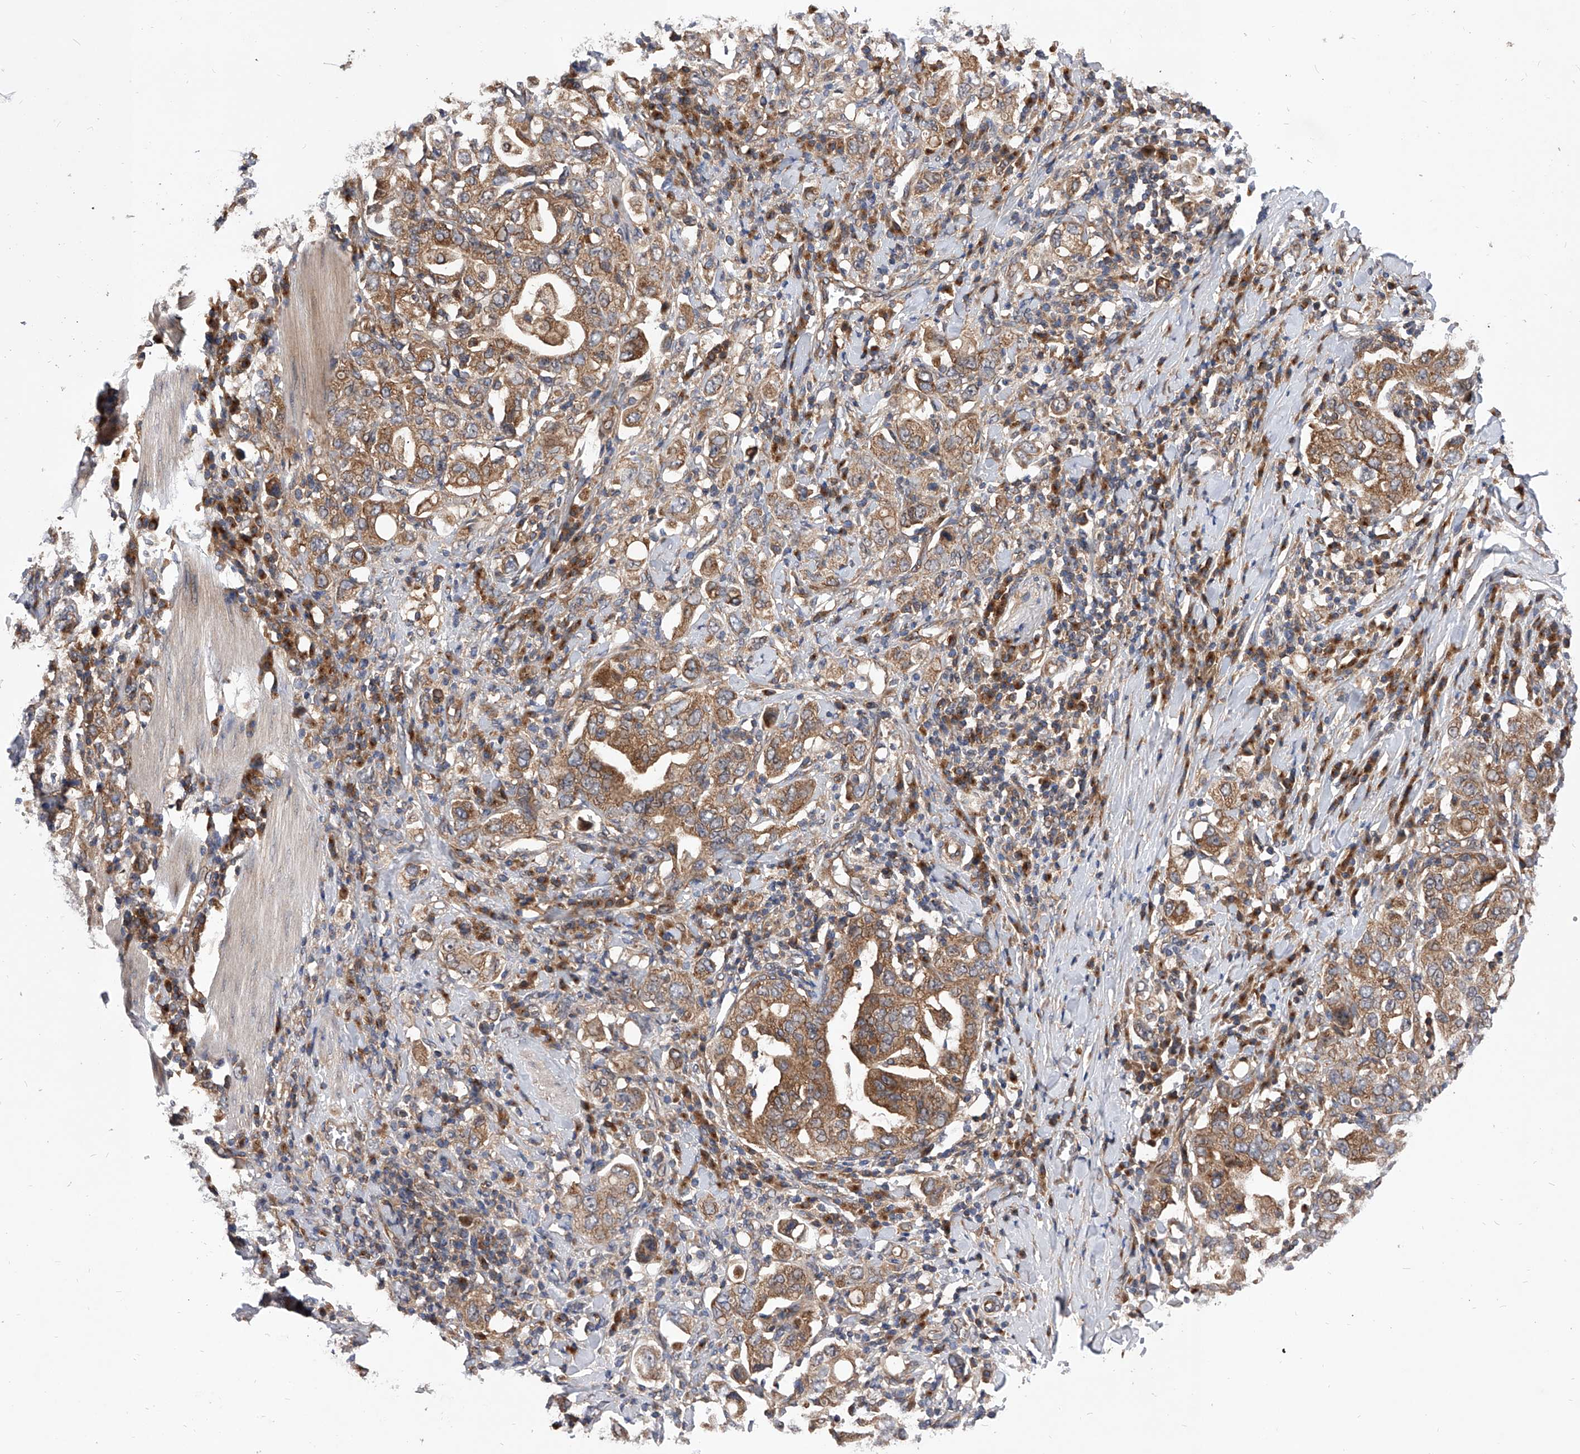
{"staining": {"intensity": "moderate", "quantity": ">75%", "location": "cytoplasmic/membranous"}, "tissue": "stomach cancer", "cell_type": "Tumor cells", "image_type": "cancer", "snomed": [{"axis": "morphology", "description": "Adenocarcinoma, NOS"}, {"axis": "topography", "description": "Stomach, upper"}], "caption": "This is a photomicrograph of immunohistochemistry staining of stomach adenocarcinoma, which shows moderate positivity in the cytoplasmic/membranous of tumor cells.", "gene": "CFAP410", "patient": {"sex": "male", "age": 62}}